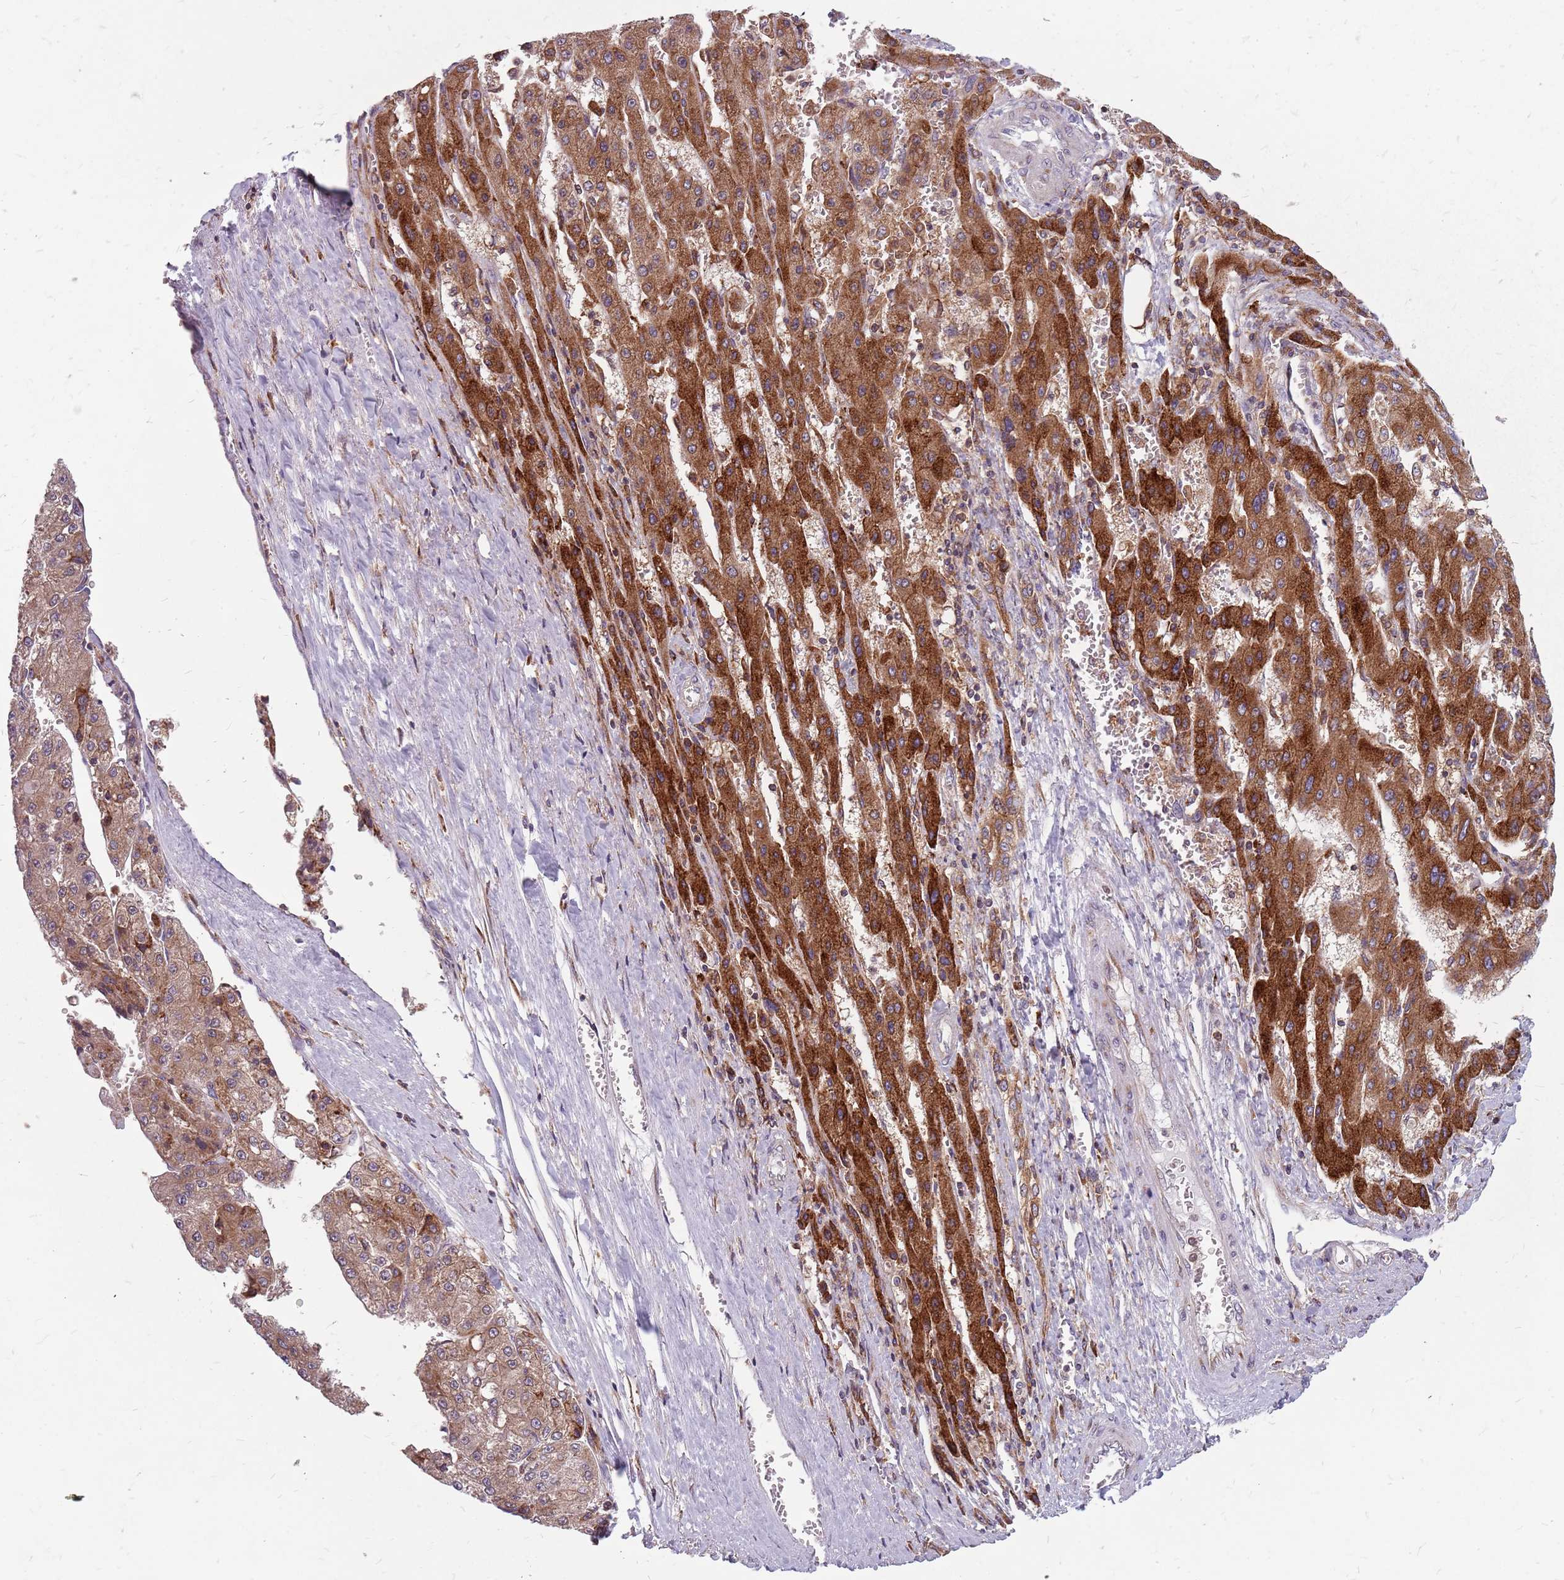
{"staining": {"intensity": "strong", "quantity": ">75%", "location": "cytoplasmic/membranous"}, "tissue": "liver cancer", "cell_type": "Tumor cells", "image_type": "cancer", "snomed": [{"axis": "morphology", "description": "Carcinoma, Hepatocellular, NOS"}, {"axis": "topography", "description": "Liver"}], "caption": "A photomicrograph of human hepatocellular carcinoma (liver) stained for a protein shows strong cytoplasmic/membranous brown staining in tumor cells.", "gene": "NME4", "patient": {"sex": "female", "age": 73}}